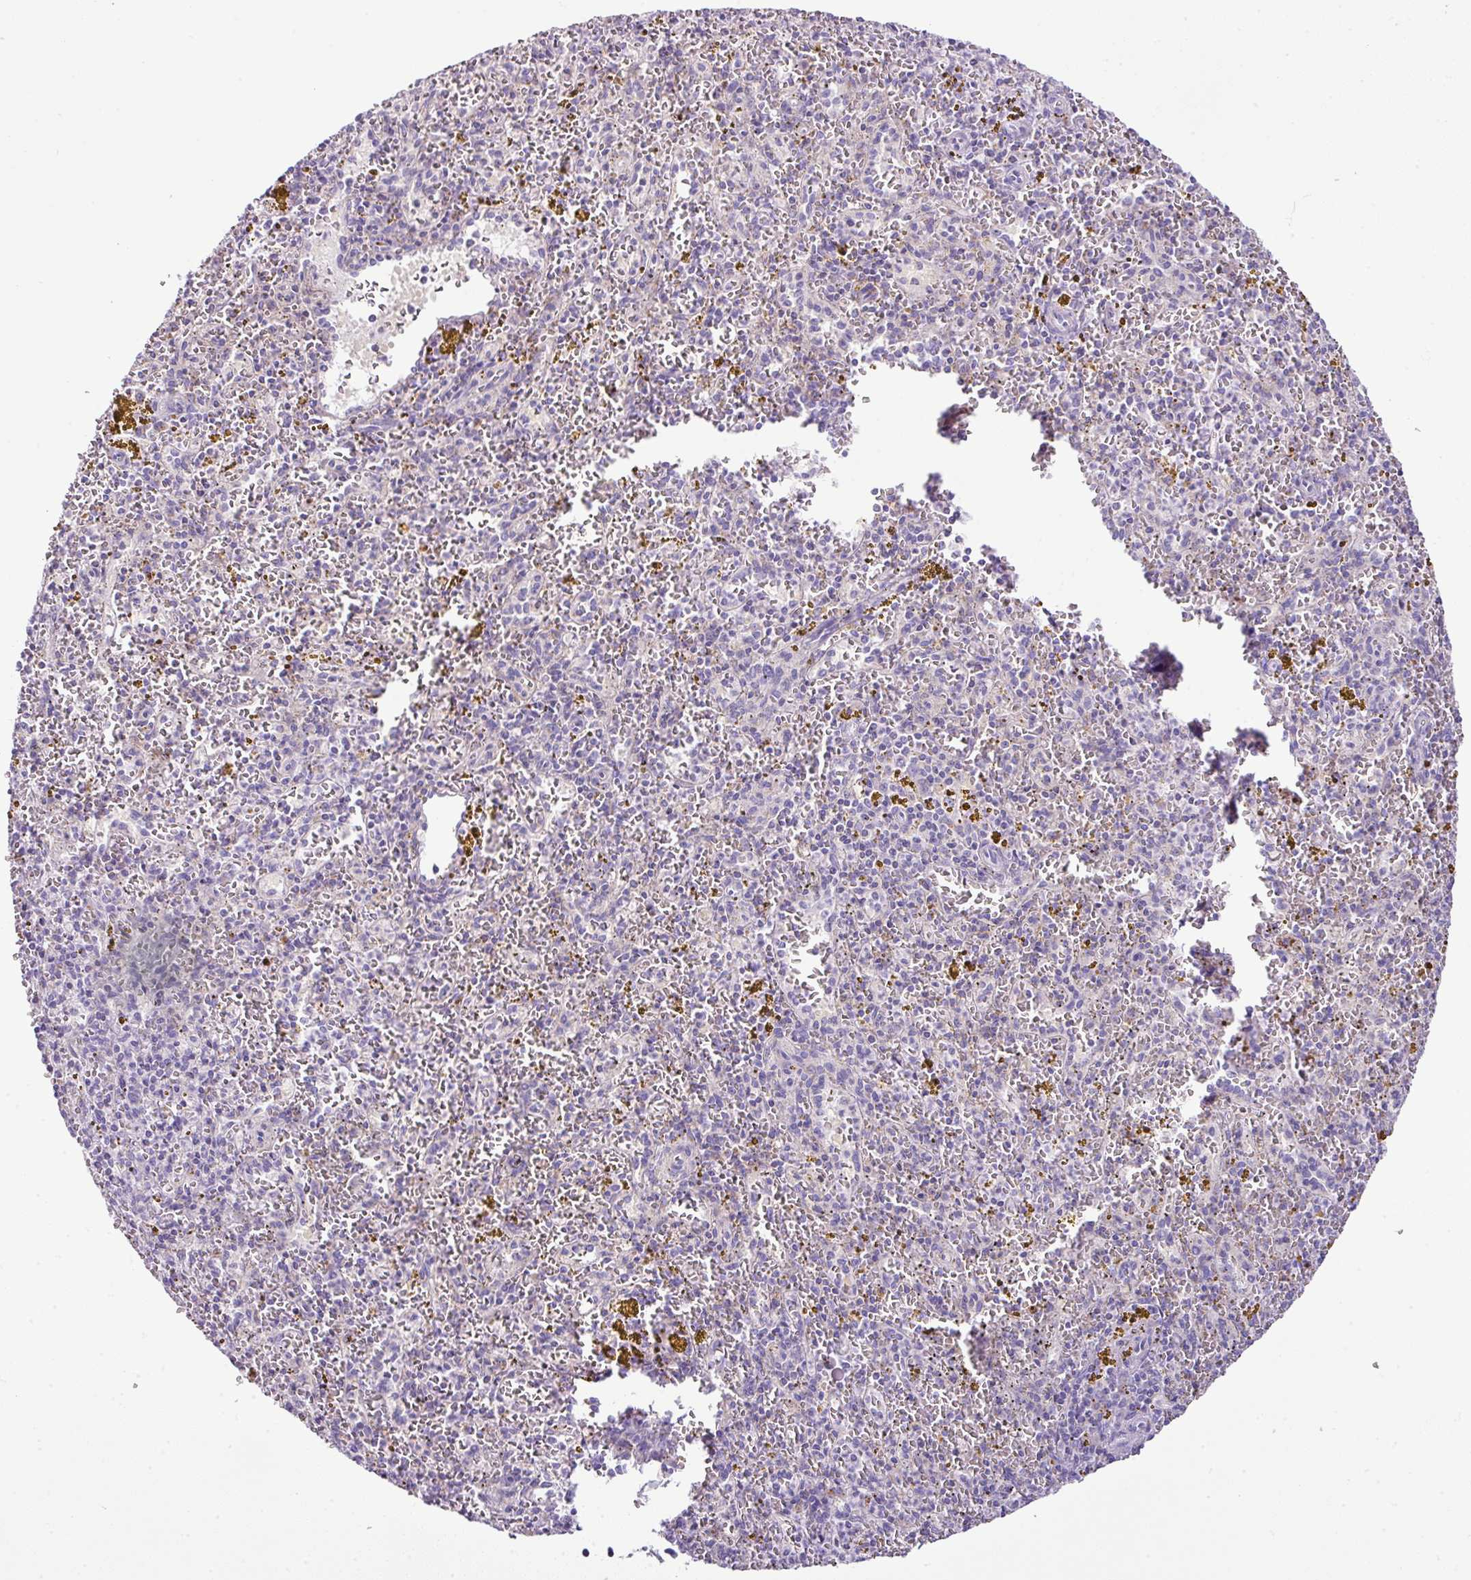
{"staining": {"intensity": "negative", "quantity": "none", "location": "none"}, "tissue": "spleen", "cell_type": "Cells in red pulp", "image_type": "normal", "snomed": [{"axis": "morphology", "description": "Normal tissue, NOS"}, {"axis": "topography", "description": "Spleen"}], "caption": "An IHC photomicrograph of unremarkable spleen is shown. There is no staining in cells in red pulp of spleen.", "gene": "PGAP4", "patient": {"sex": "male", "age": 57}}